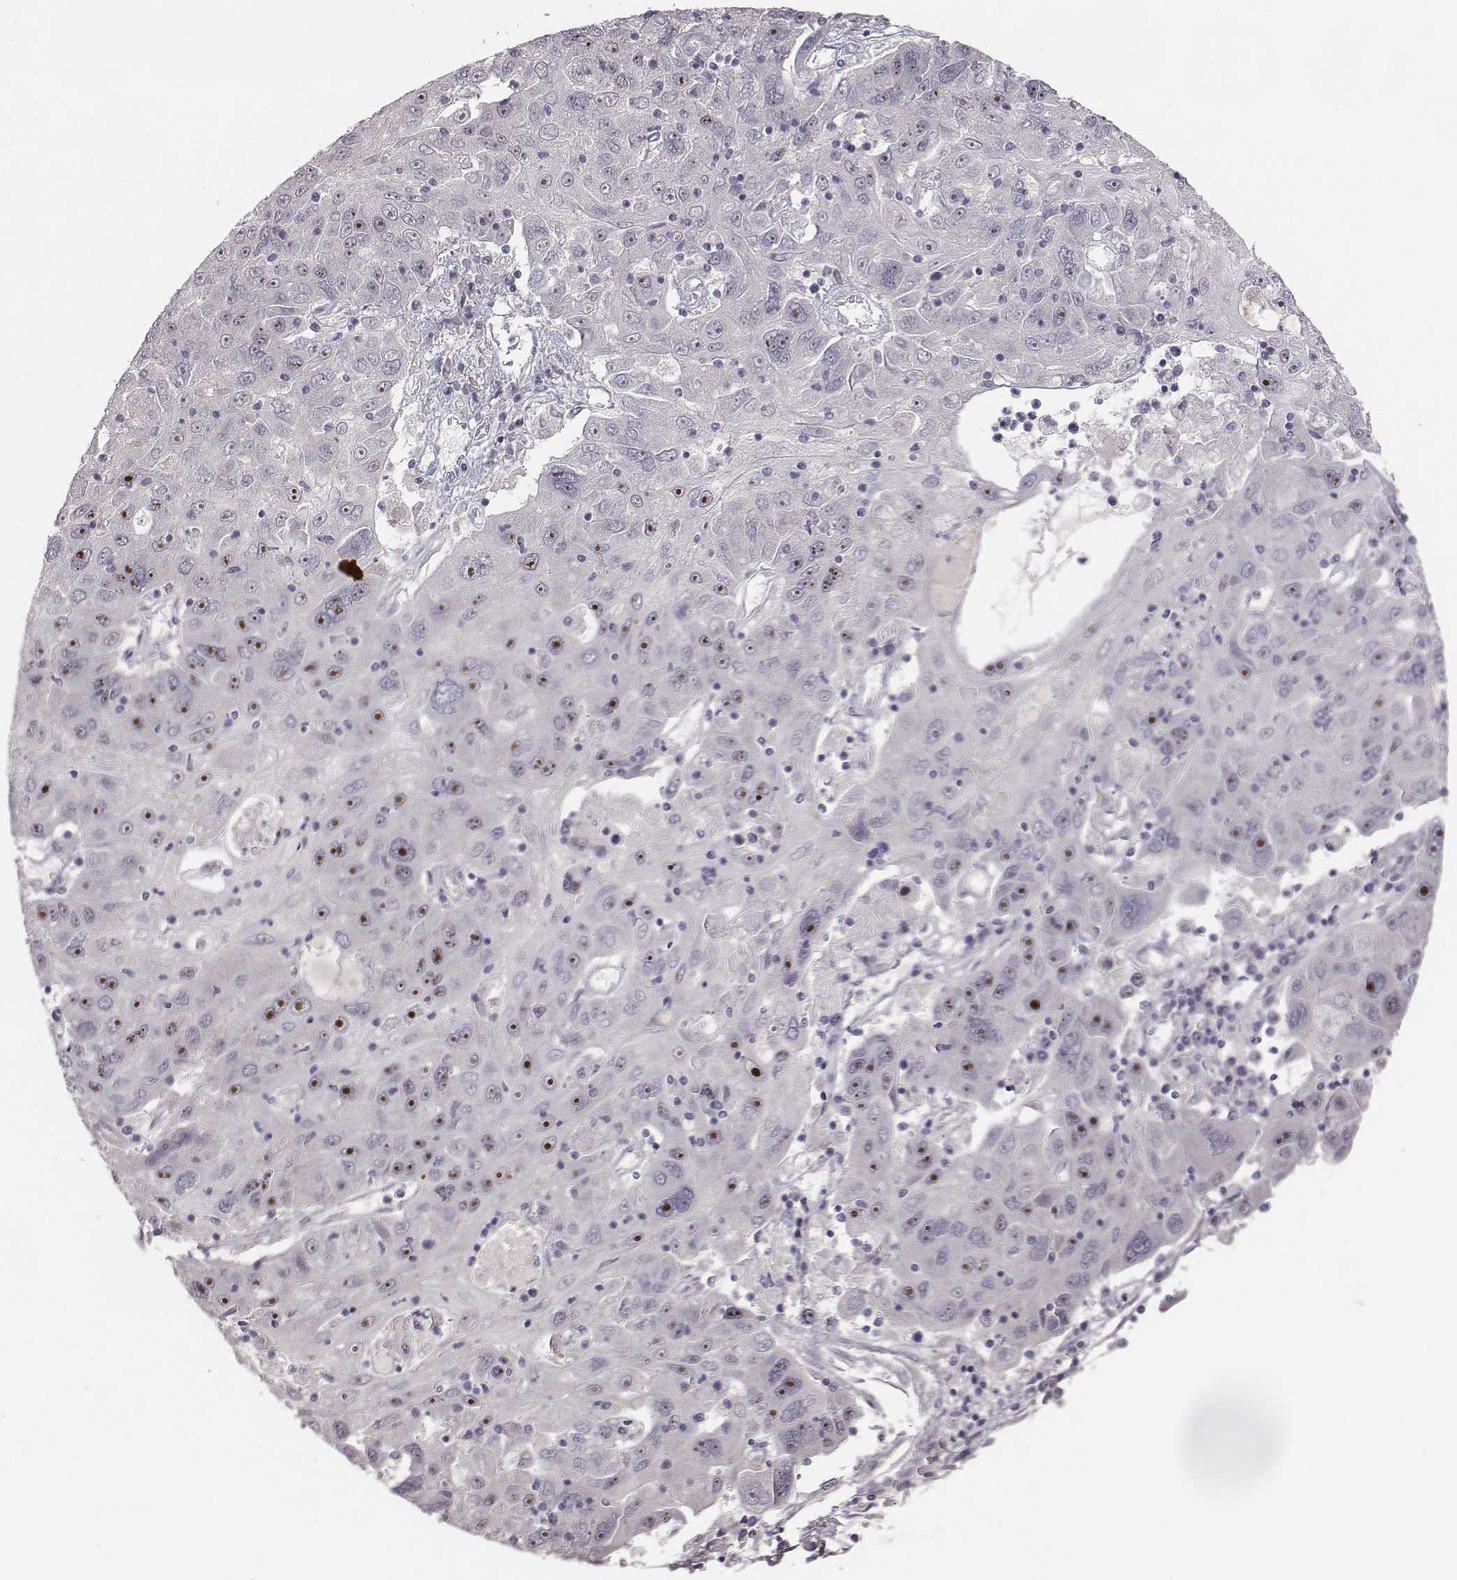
{"staining": {"intensity": "strong", "quantity": ">75%", "location": "nuclear"}, "tissue": "stomach cancer", "cell_type": "Tumor cells", "image_type": "cancer", "snomed": [{"axis": "morphology", "description": "Adenocarcinoma, NOS"}, {"axis": "topography", "description": "Stomach"}], "caption": "Tumor cells display strong nuclear positivity in about >75% of cells in stomach cancer (adenocarcinoma).", "gene": "NIFK", "patient": {"sex": "male", "age": 56}}